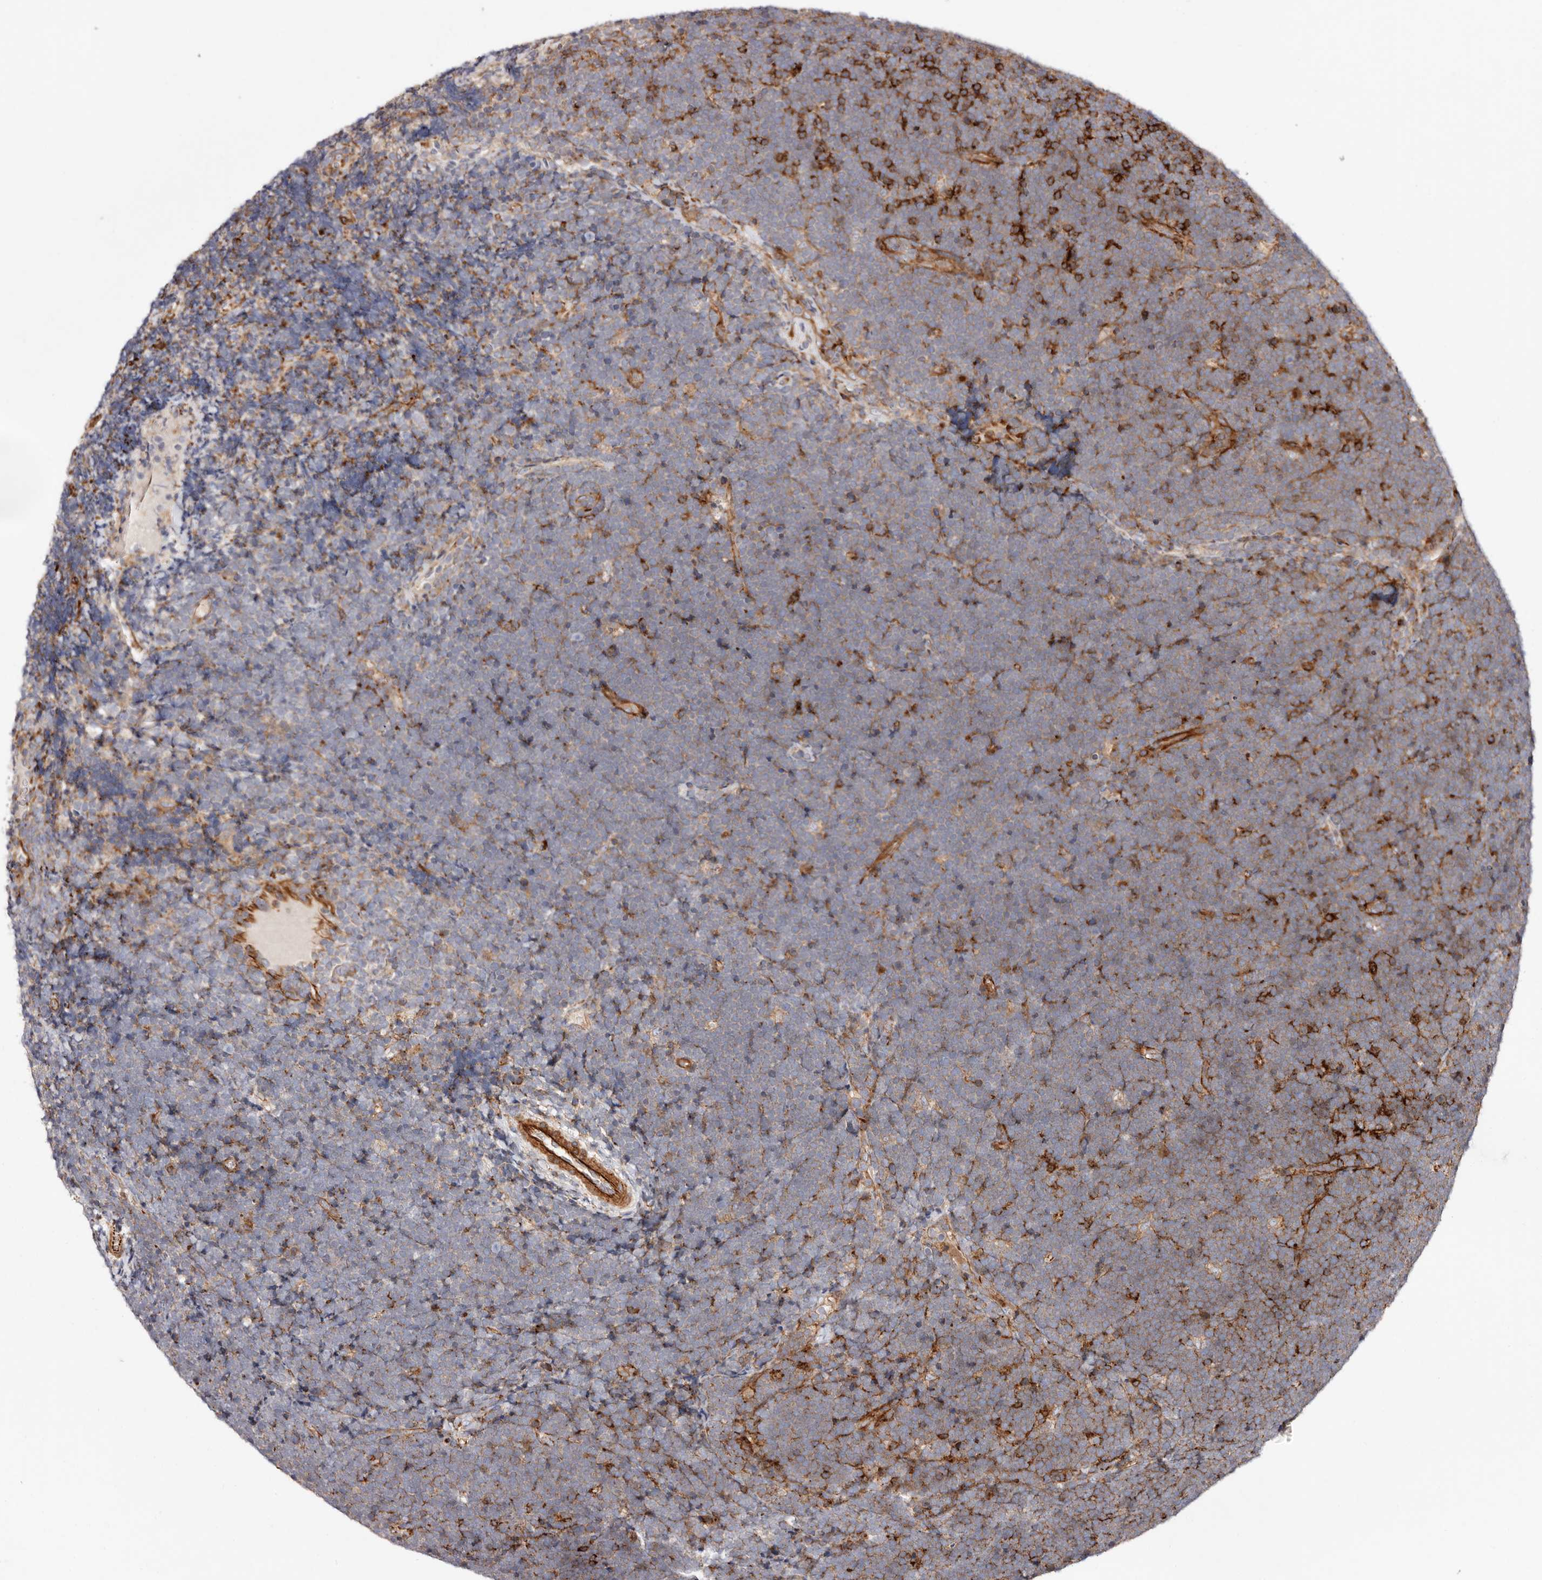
{"staining": {"intensity": "weak", "quantity": "25%-75%", "location": "cytoplasmic/membranous"}, "tissue": "lymphoma", "cell_type": "Tumor cells", "image_type": "cancer", "snomed": [{"axis": "morphology", "description": "Malignant lymphoma, non-Hodgkin's type, High grade"}, {"axis": "topography", "description": "Lymph node"}], "caption": "Immunohistochemical staining of high-grade malignant lymphoma, non-Hodgkin's type displays low levels of weak cytoplasmic/membranous protein staining in about 25%-75% of tumor cells. The staining is performed using DAB brown chromogen to label protein expression. The nuclei are counter-stained blue using hematoxylin.", "gene": "PTPN22", "patient": {"sex": "male", "age": 13}}